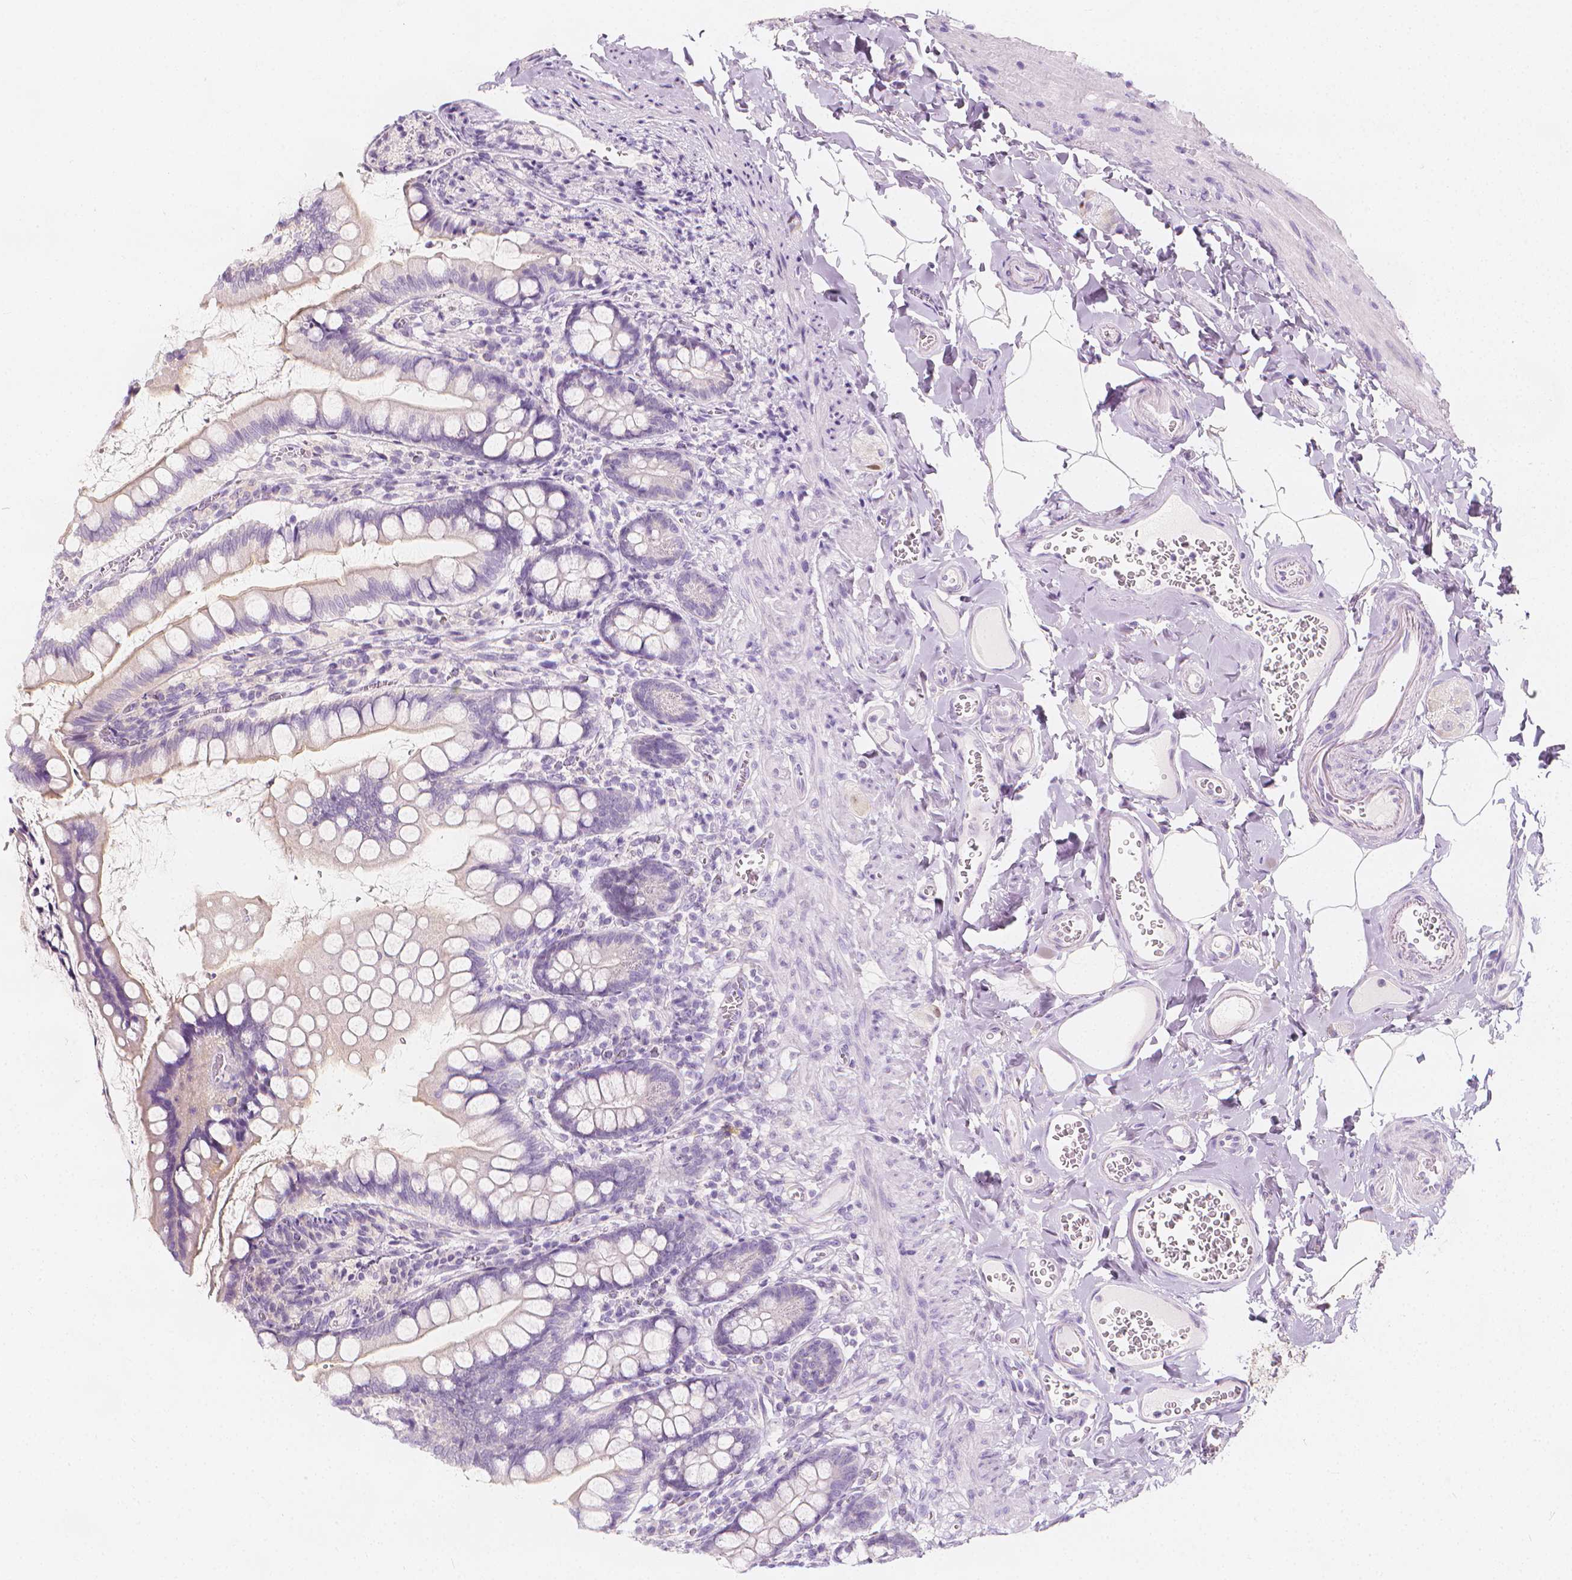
{"staining": {"intensity": "negative", "quantity": "none", "location": "none"}, "tissue": "small intestine", "cell_type": "Glandular cells", "image_type": "normal", "snomed": [{"axis": "morphology", "description": "Normal tissue, NOS"}, {"axis": "topography", "description": "Small intestine"}], "caption": "Immunohistochemistry (IHC) micrograph of benign small intestine: small intestine stained with DAB exhibits no significant protein expression in glandular cells. Nuclei are stained in blue.", "gene": "RBFOX1", "patient": {"sex": "female", "age": 56}}